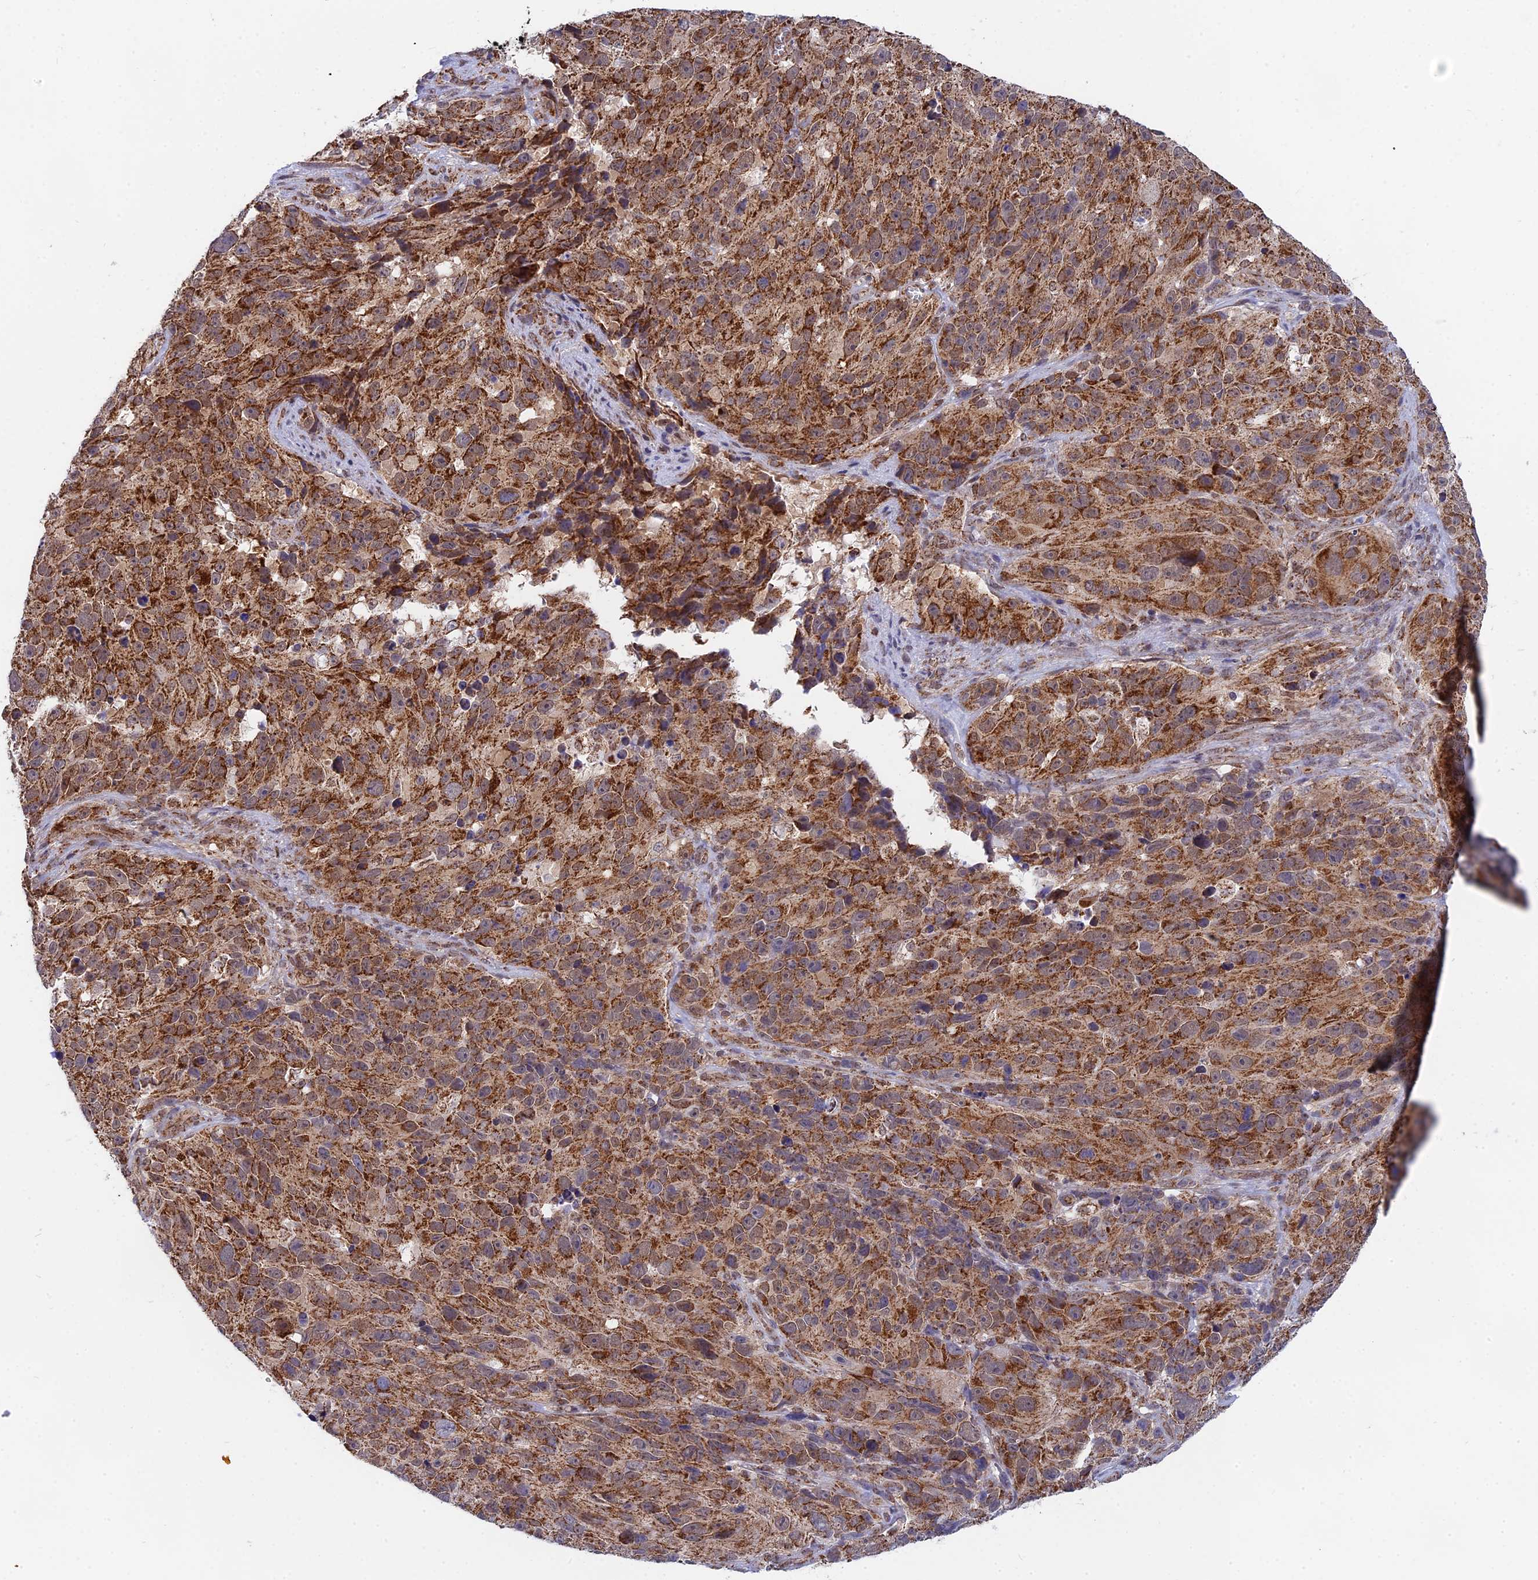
{"staining": {"intensity": "strong", "quantity": ">75%", "location": "cytoplasmic/membranous"}, "tissue": "melanoma", "cell_type": "Tumor cells", "image_type": "cancer", "snomed": [{"axis": "morphology", "description": "Malignant melanoma, NOS"}, {"axis": "topography", "description": "Skin"}], "caption": "Melanoma stained with immunohistochemistry shows strong cytoplasmic/membranous expression in about >75% of tumor cells.", "gene": "CDC16", "patient": {"sex": "male", "age": 84}}